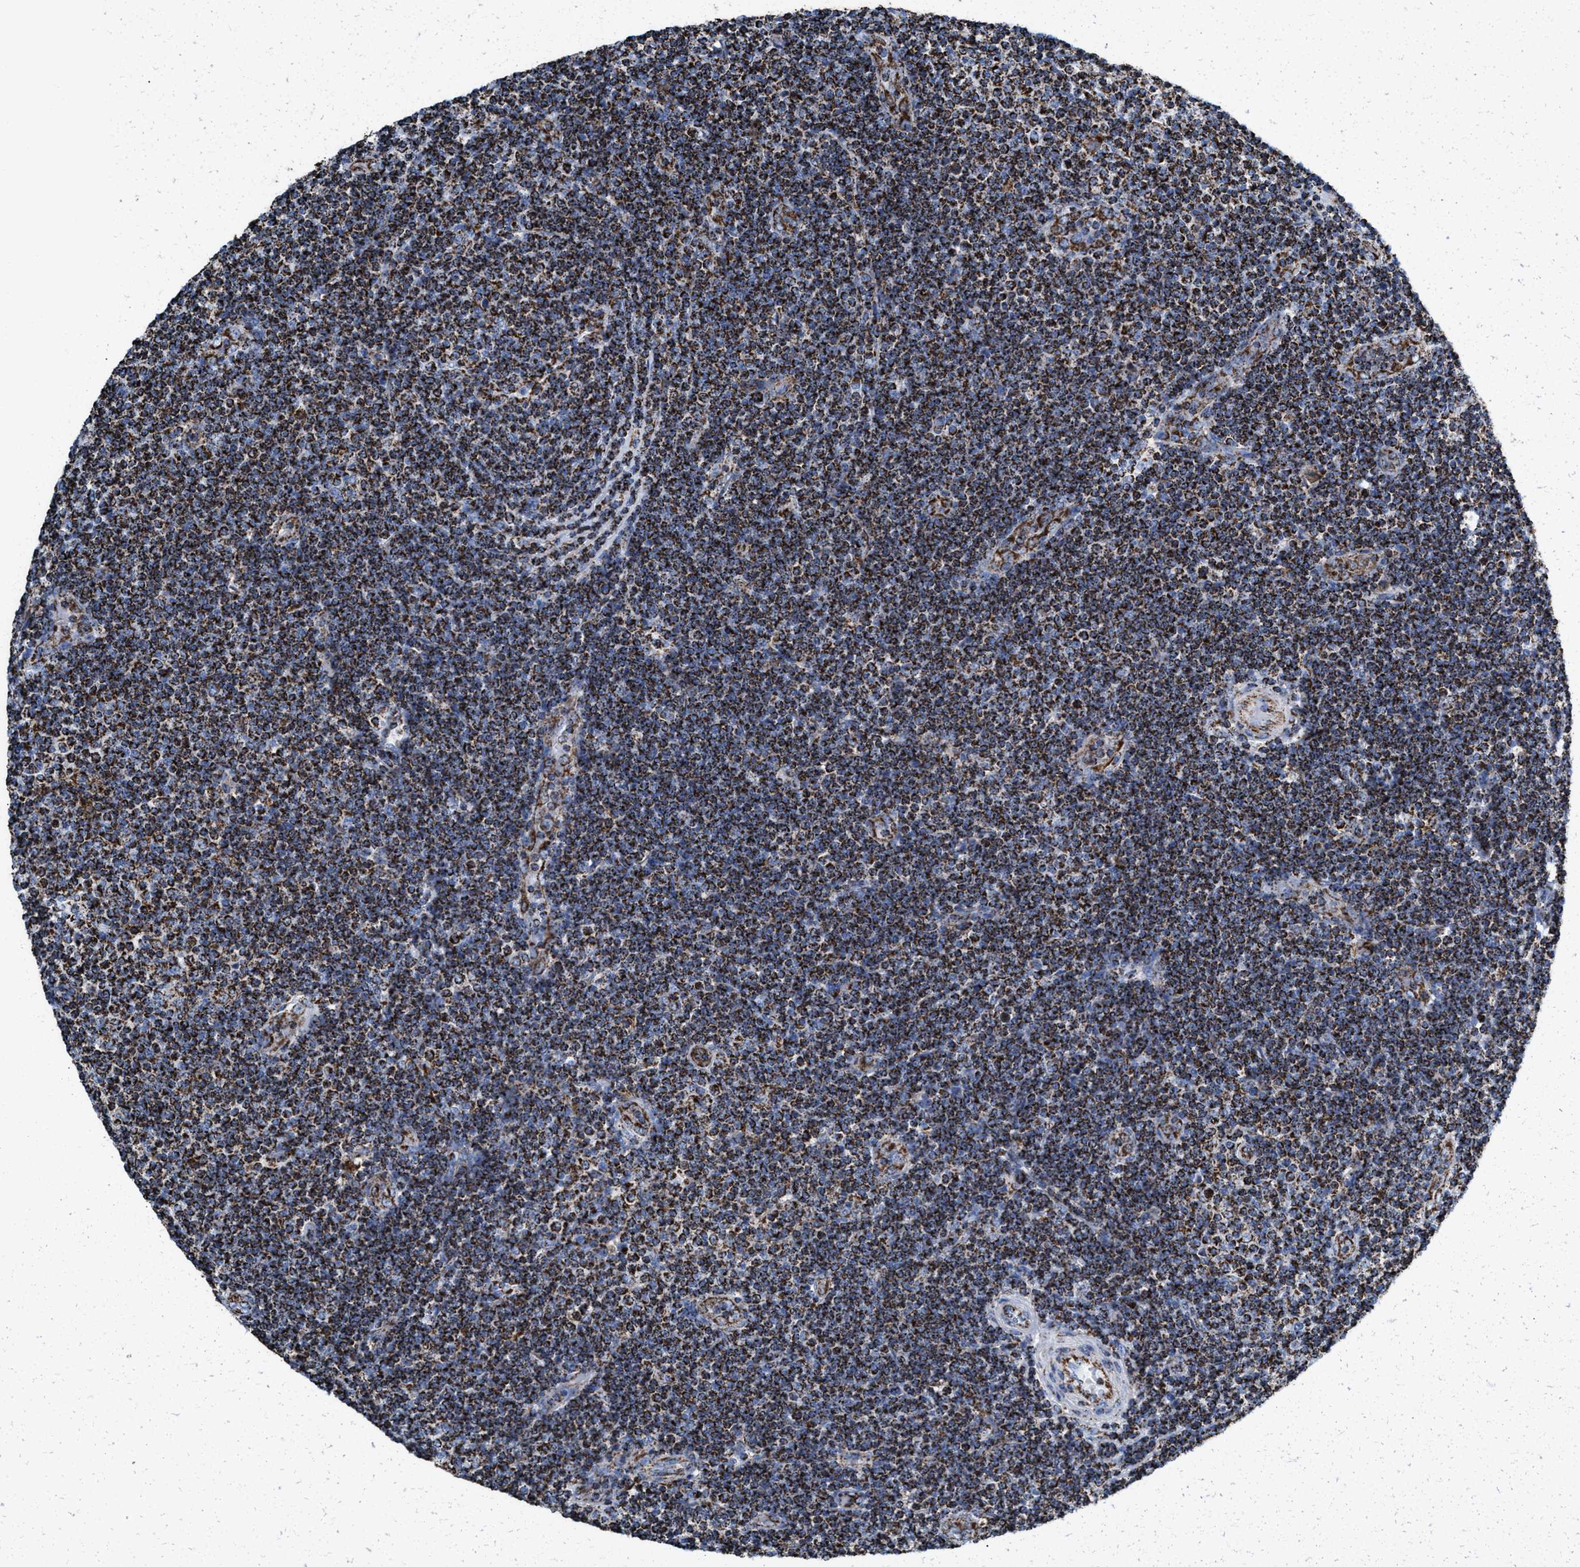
{"staining": {"intensity": "strong", "quantity": ">75%", "location": "cytoplasmic/membranous"}, "tissue": "lymphoma", "cell_type": "Tumor cells", "image_type": "cancer", "snomed": [{"axis": "morphology", "description": "Malignant lymphoma, non-Hodgkin's type, Low grade"}, {"axis": "topography", "description": "Lymph node"}], "caption": "Low-grade malignant lymphoma, non-Hodgkin's type stained with DAB IHC reveals high levels of strong cytoplasmic/membranous staining in about >75% of tumor cells. (IHC, brightfield microscopy, high magnification).", "gene": "ECHS1", "patient": {"sex": "male", "age": 83}}